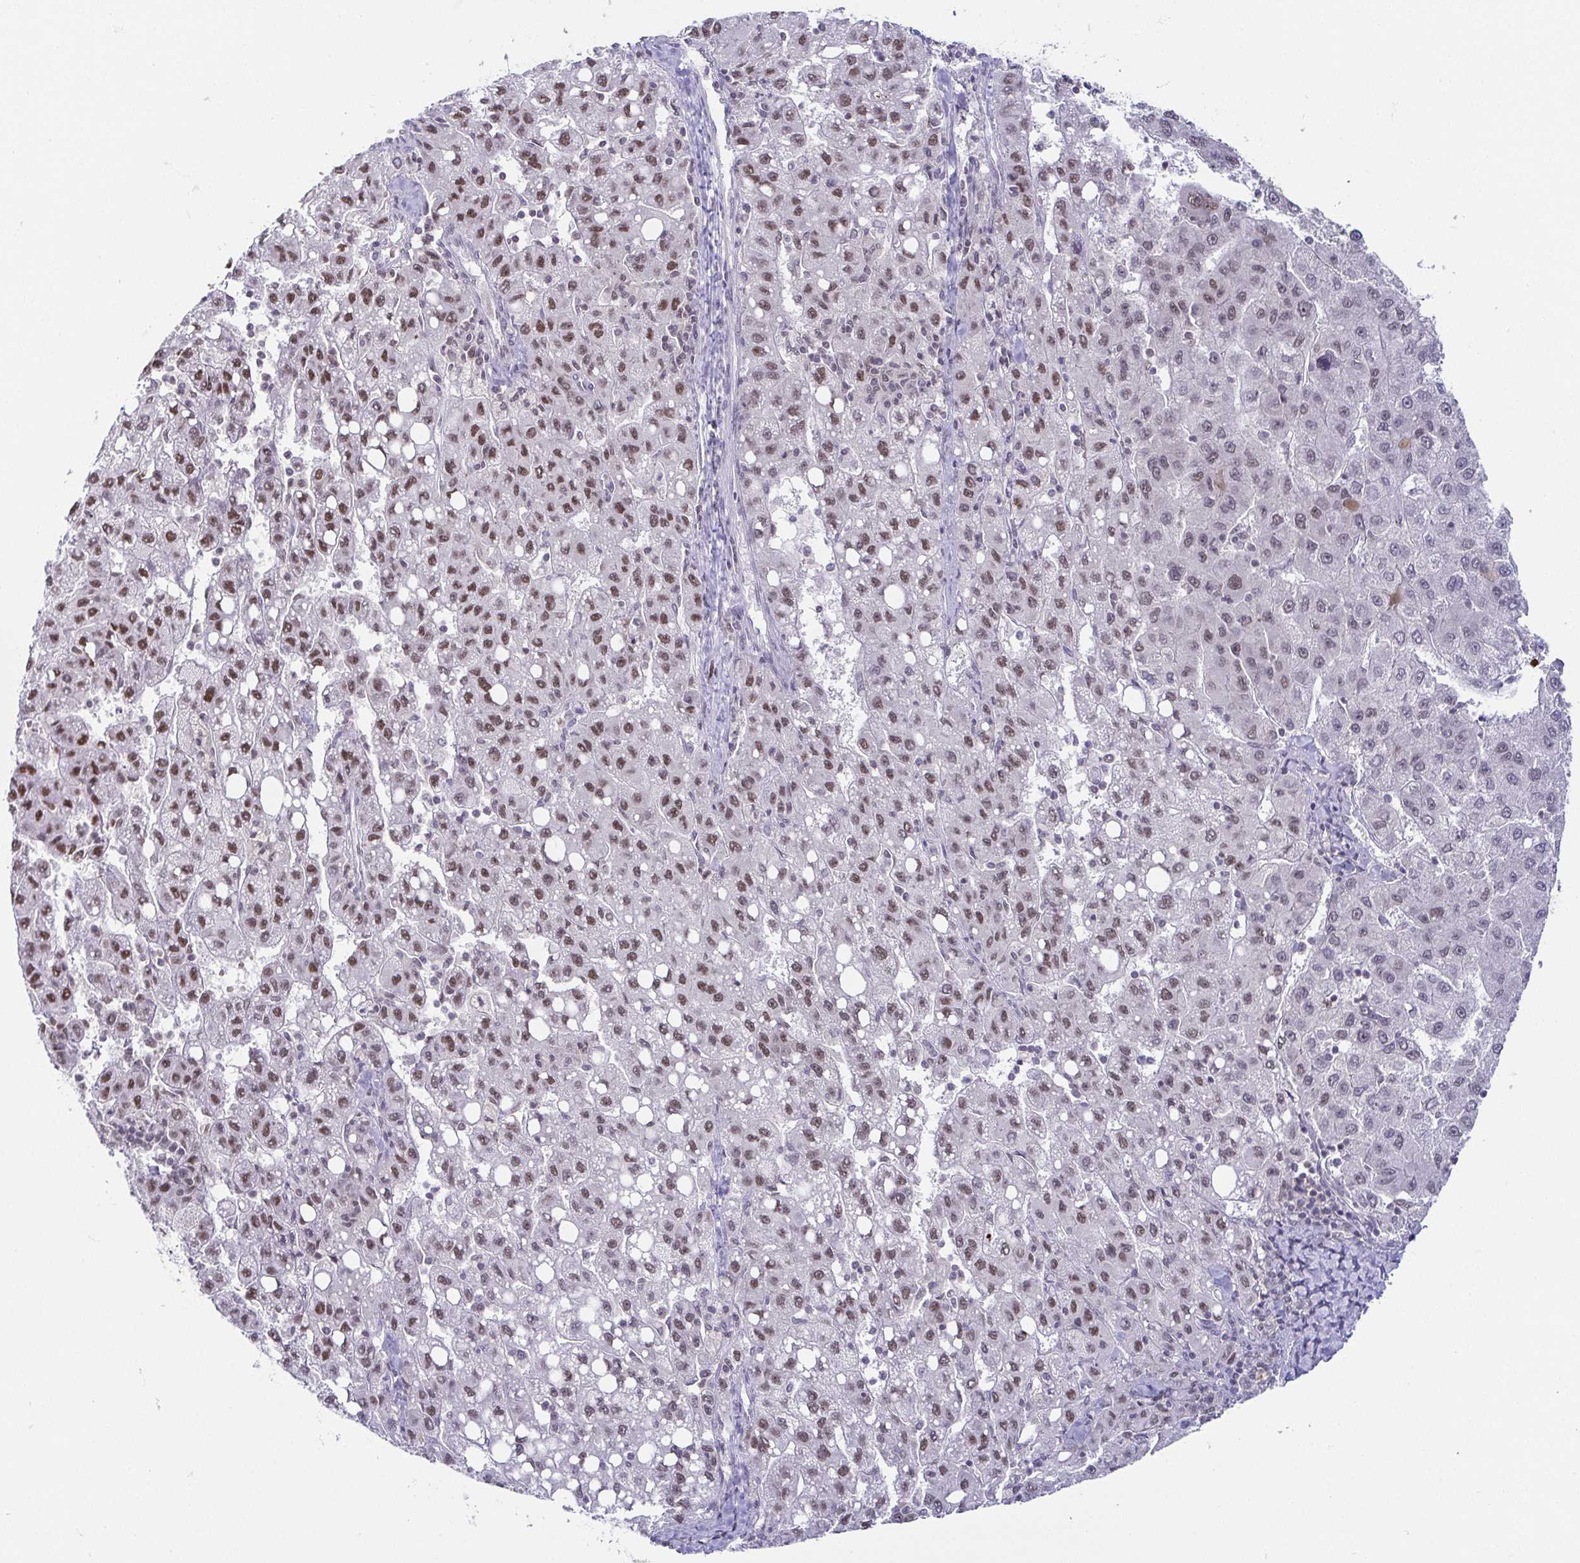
{"staining": {"intensity": "moderate", "quantity": "25%-75%", "location": "nuclear"}, "tissue": "liver cancer", "cell_type": "Tumor cells", "image_type": "cancer", "snomed": [{"axis": "morphology", "description": "Carcinoma, Hepatocellular, NOS"}, {"axis": "topography", "description": "Liver"}], "caption": "The immunohistochemical stain labels moderate nuclear positivity in tumor cells of liver cancer (hepatocellular carcinoma) tissue.", "gene": "EWSR1", "patient": {"sex": "female", "age": 82}}